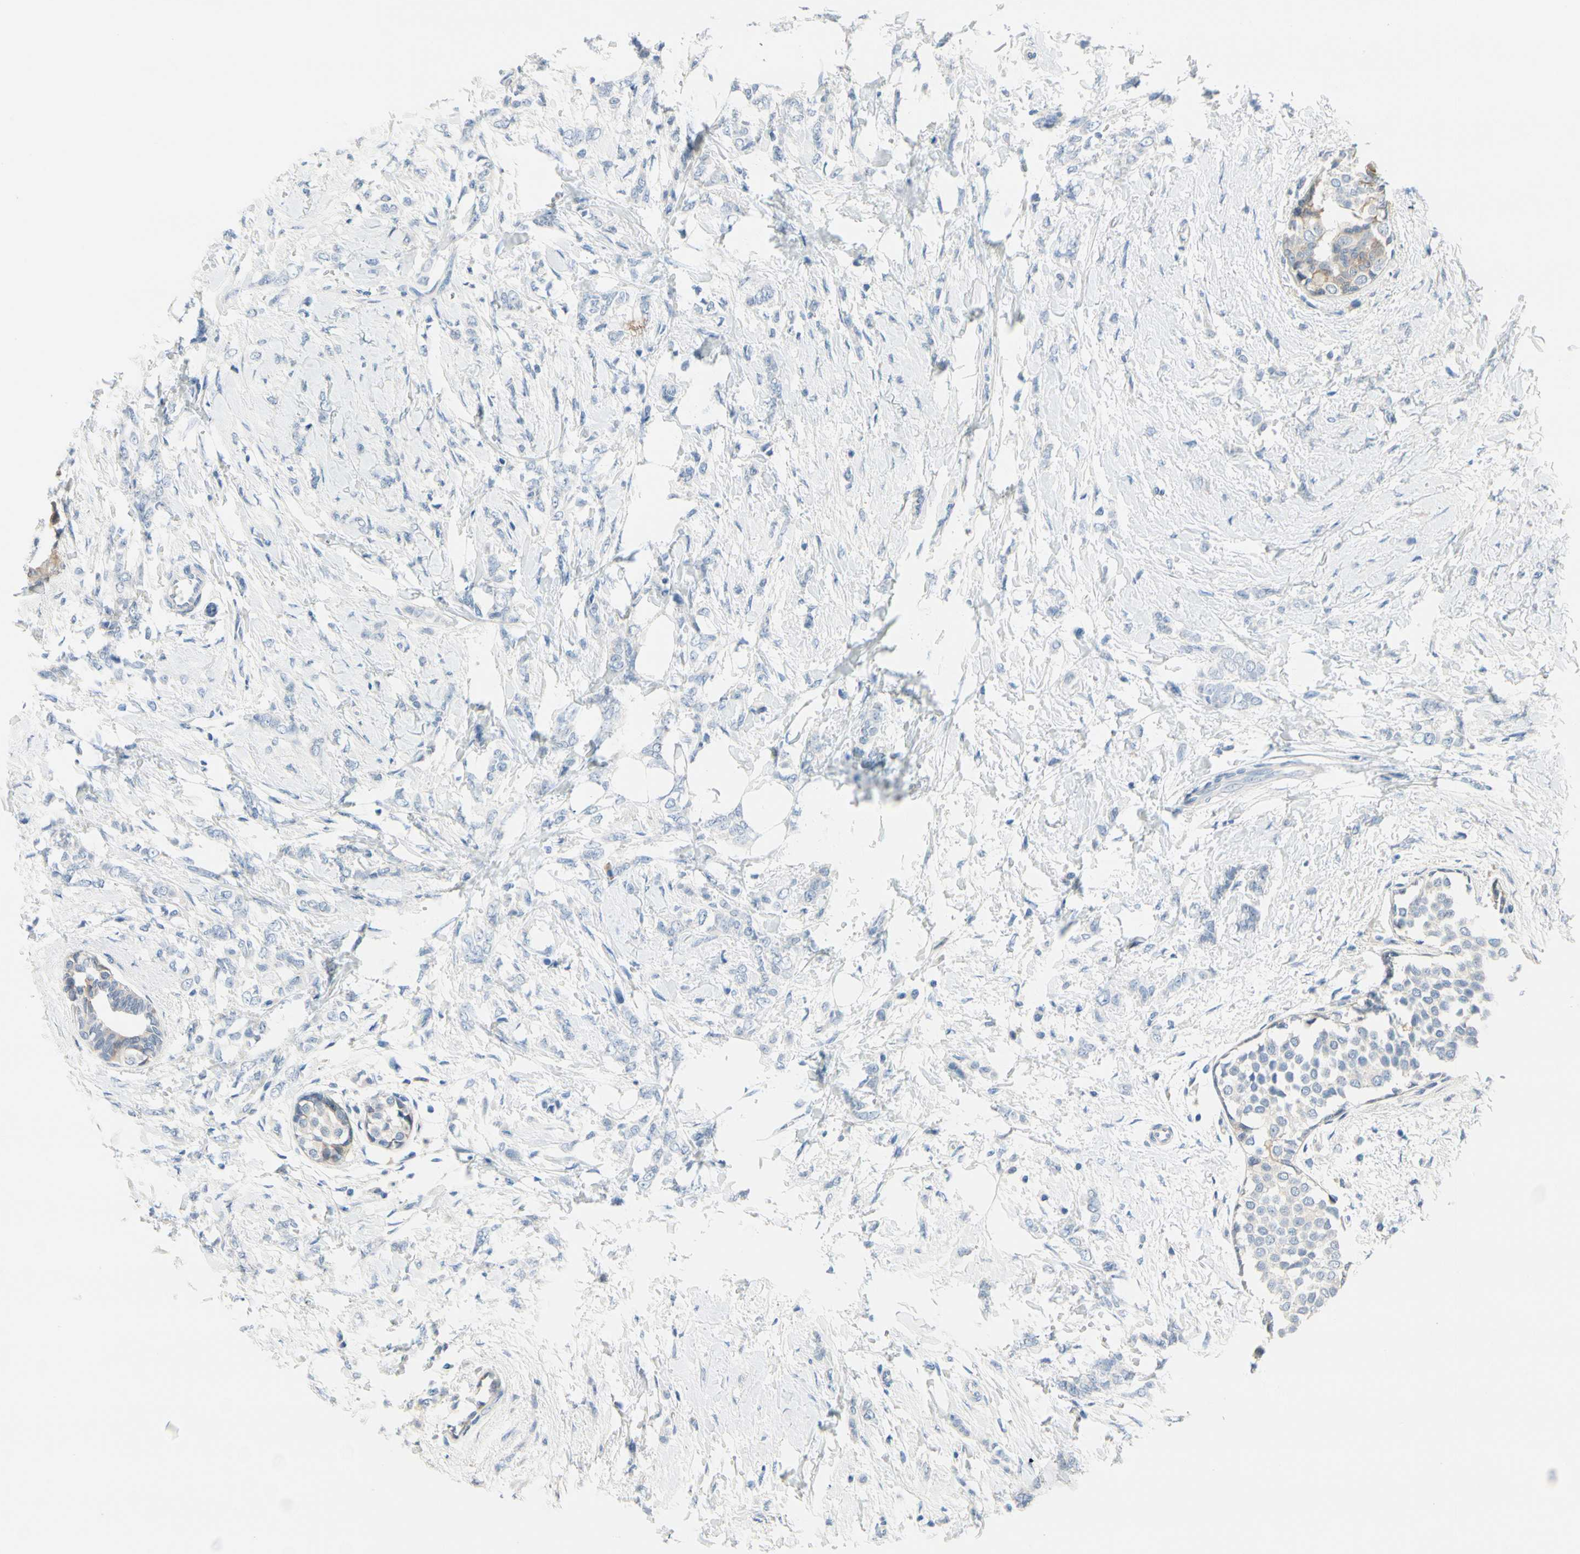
{"staining": {"intensity": "negative", "quantity": "none", "location": "none"}, "tissue": "breast cancer", "cell_type": "Tumor cells", "image_type": "cancer", "snomed": [{"axis": "morphology", "description": "Lobular carcinoma, in situ"}, {"axis": "morphology", "description": "Lobular carcinoma"}, {"axis": "topography", "description": "Breast"}], "caption": "Lobular carcinoma (breast) stained for a protein using IHC reveals no expression tumor cells.", "gene": "SLC27A6", "patient": {"sex": "female", "age": 41}}